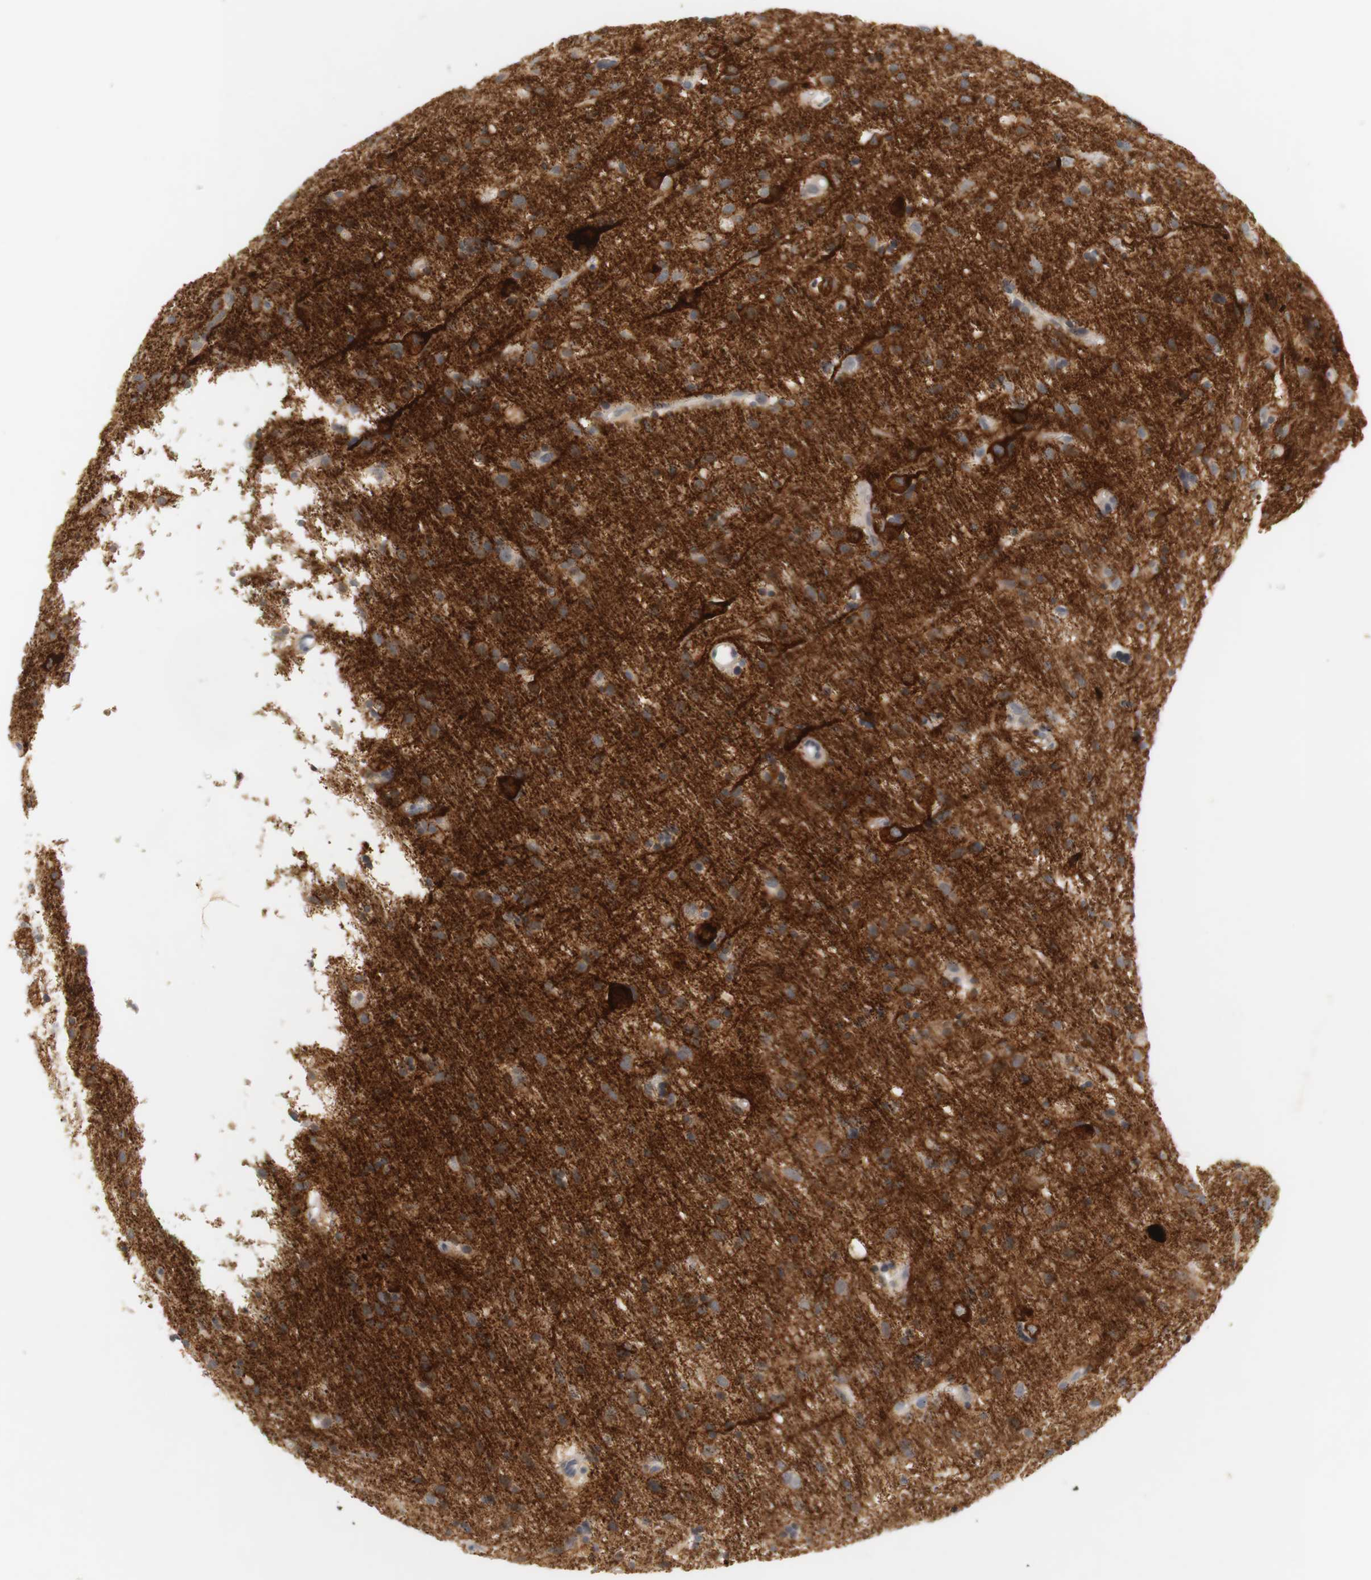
{"staining": {"intensity": "moderate", "quantity": ">75%", "location": "cytoplasmic/membranous"}, "tissue": "glioma", "cell_type": "Tumor cells", "image_type": "cancer", "snomed": [{"axis": "morphology", "description": "Glioma, malignant, Low grade"}, {"axis": "topography", "description": "Brain"}], "caption": "Immunohistochemistry (IHC) histopathology image of neoplastic tissue: malignant glioma (low-grade) stained using immunohistochemistry displays medium levels of moderate protein expression localized specifically in the cytoplasmic/membranous of tumor cells, appearing as a cytoplasmic/membranous brown color.", "gene": "RTN3", "patient": {"sex": "male", "age": 77}}